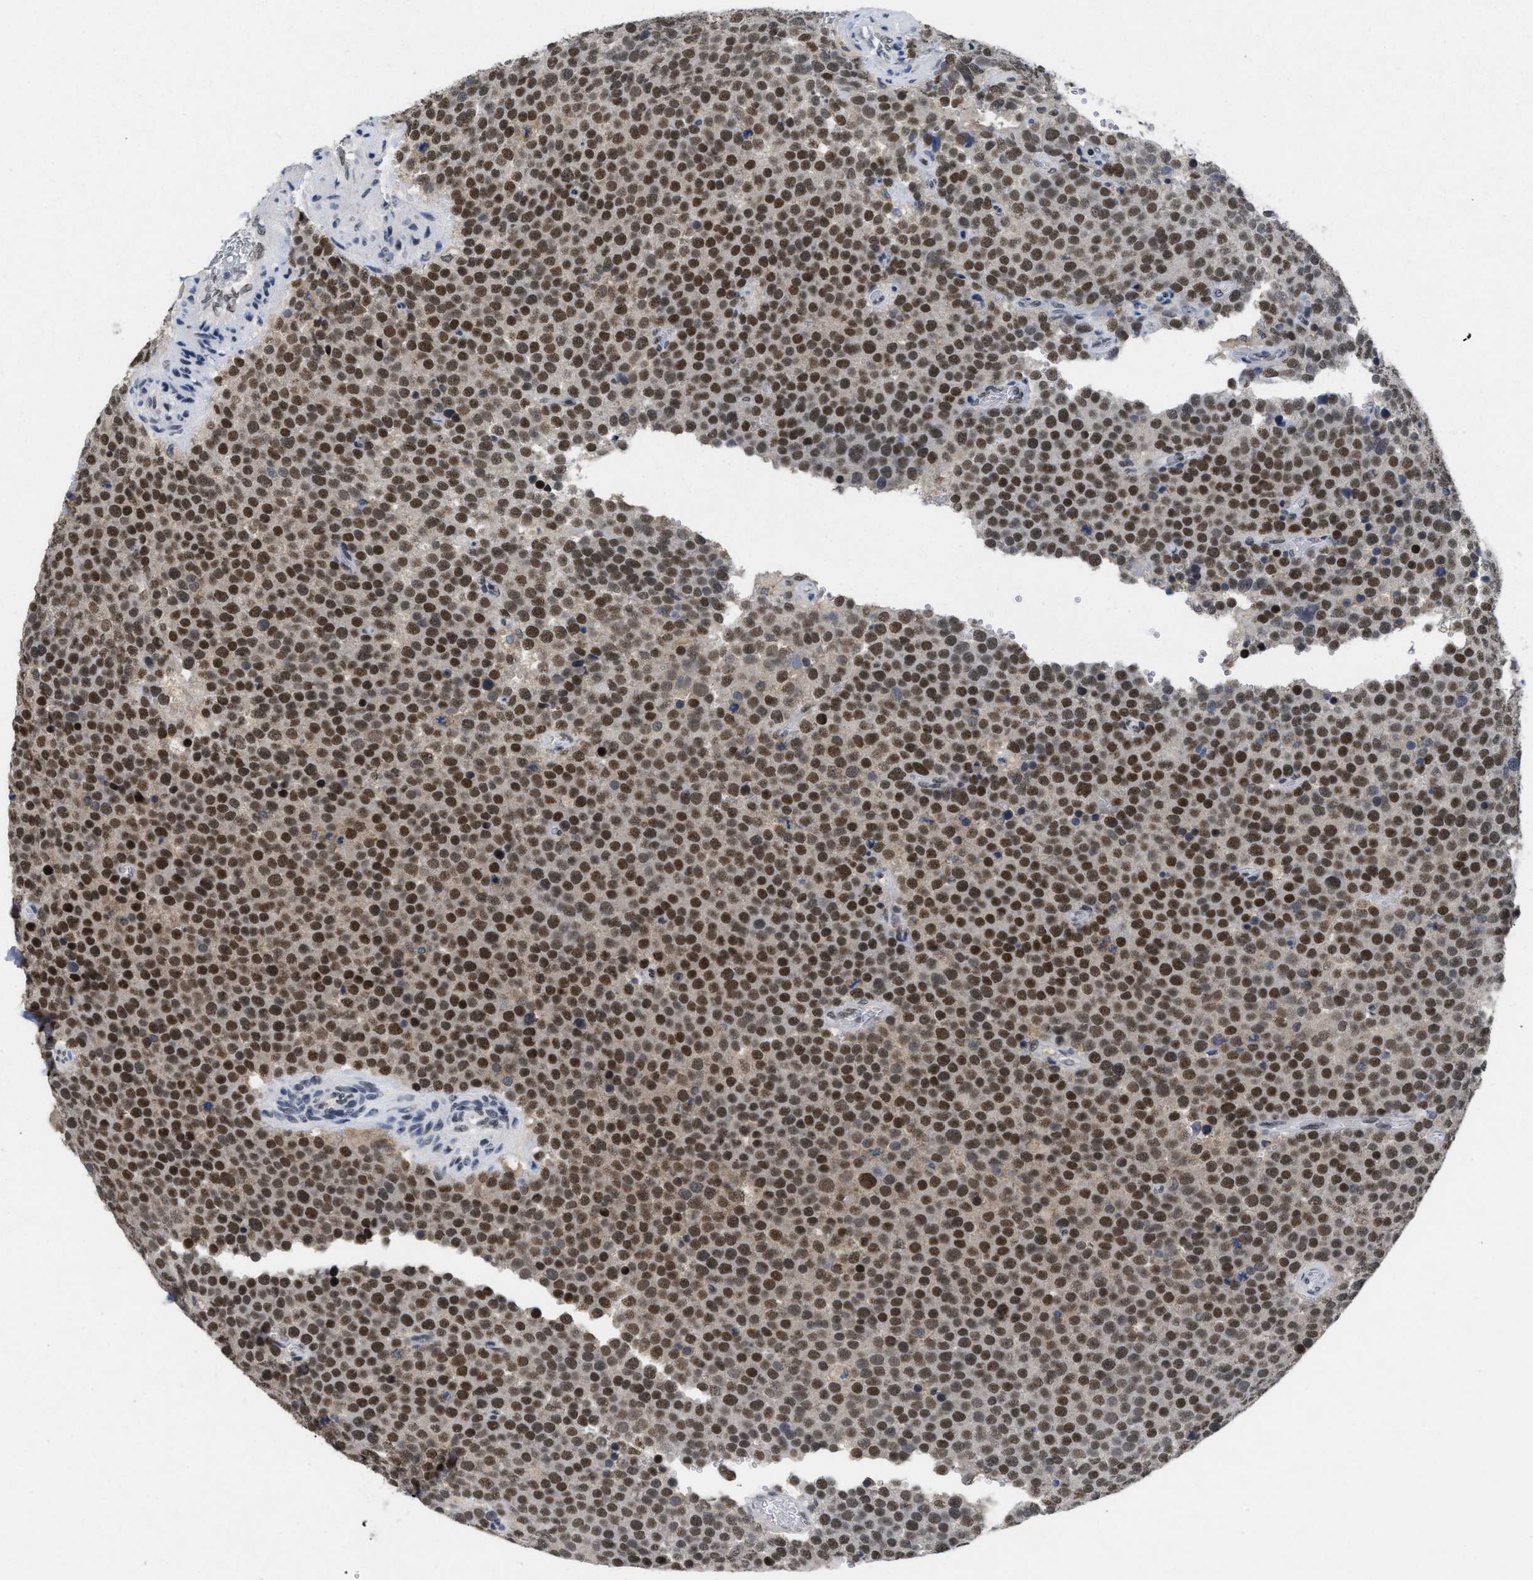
{"staining": {"intensity": "strong", "quantity": ">75%", "location": "nuclear"}, "tissue": "testis cancer", "cell_type": "Tumor cells", "image_type": "cancer", "snomed": [{"axis": "morphology", "description": "Normal tissue, NOS"}, {"axis": "morphology", "description": "Seminoma, NOS"}, {"axis": "topography", "description": "Testis"}], "caption": "Immunohistochemistry histopathology image of neoplastic tissue: testis cancer (seminoma) stained using IHC reveals high levels of strong protein expression localized specifically in the nuclear of tumor cells, appearing as a nuclear brown color.", "gene": "GGNBP2", "patient": {"sex": "male", "age": 71}}